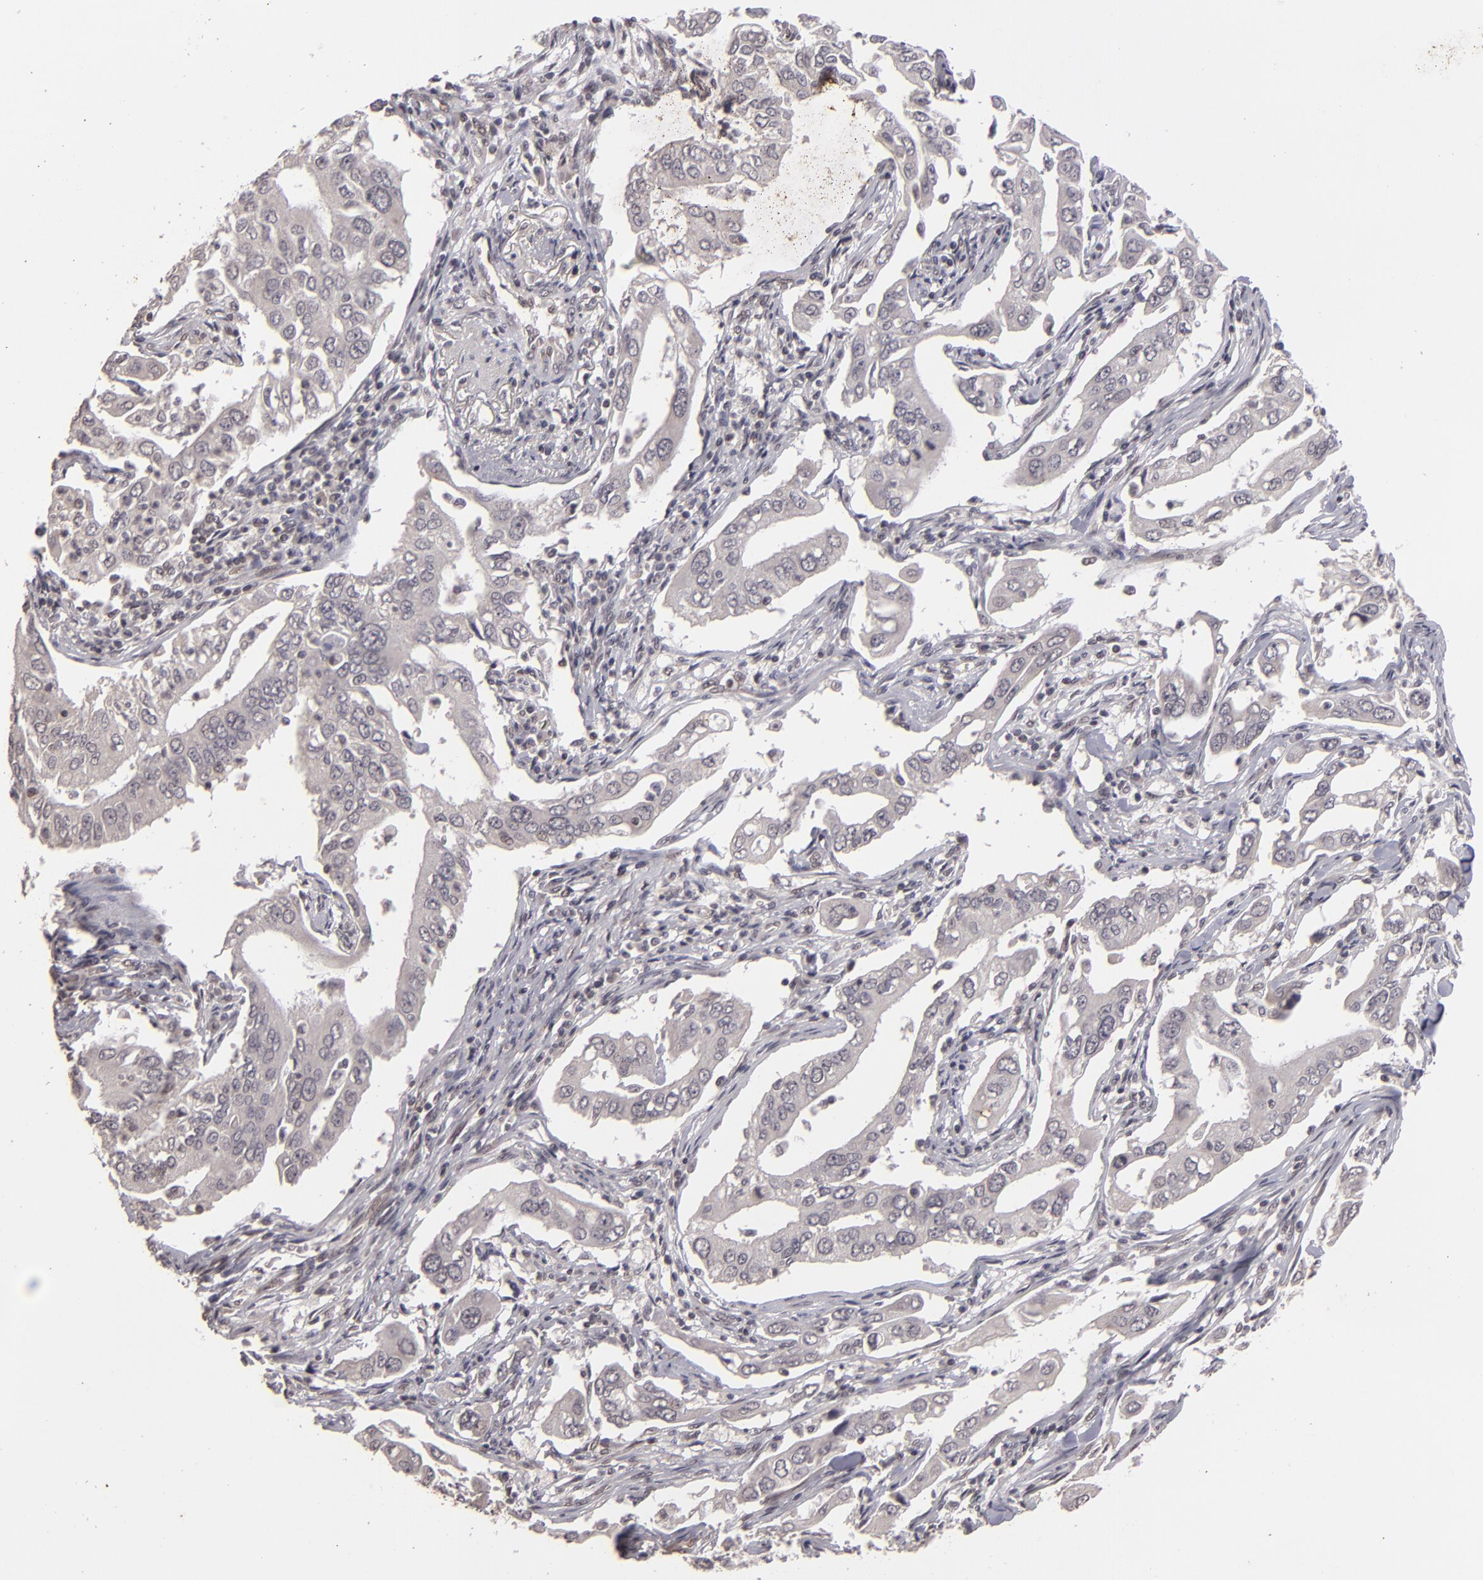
{"staining": {"intensity": "negative", "quantity": "none", "location": "none"}, "tissue": "lung cancer", "cell_type": "Tumor cells", "image_type": "cancer", "snomed": [{"axis": "morphology", "description": "Adenocarcinoma, NOS"}, {"axis": "topography", "description": "Lung"}], "caption": "Histopathology image shows no protein expression in tumor cells of lung cancer tissue.", "gene": "DFFA", "patient": {"sex": "male", "age": 48}}